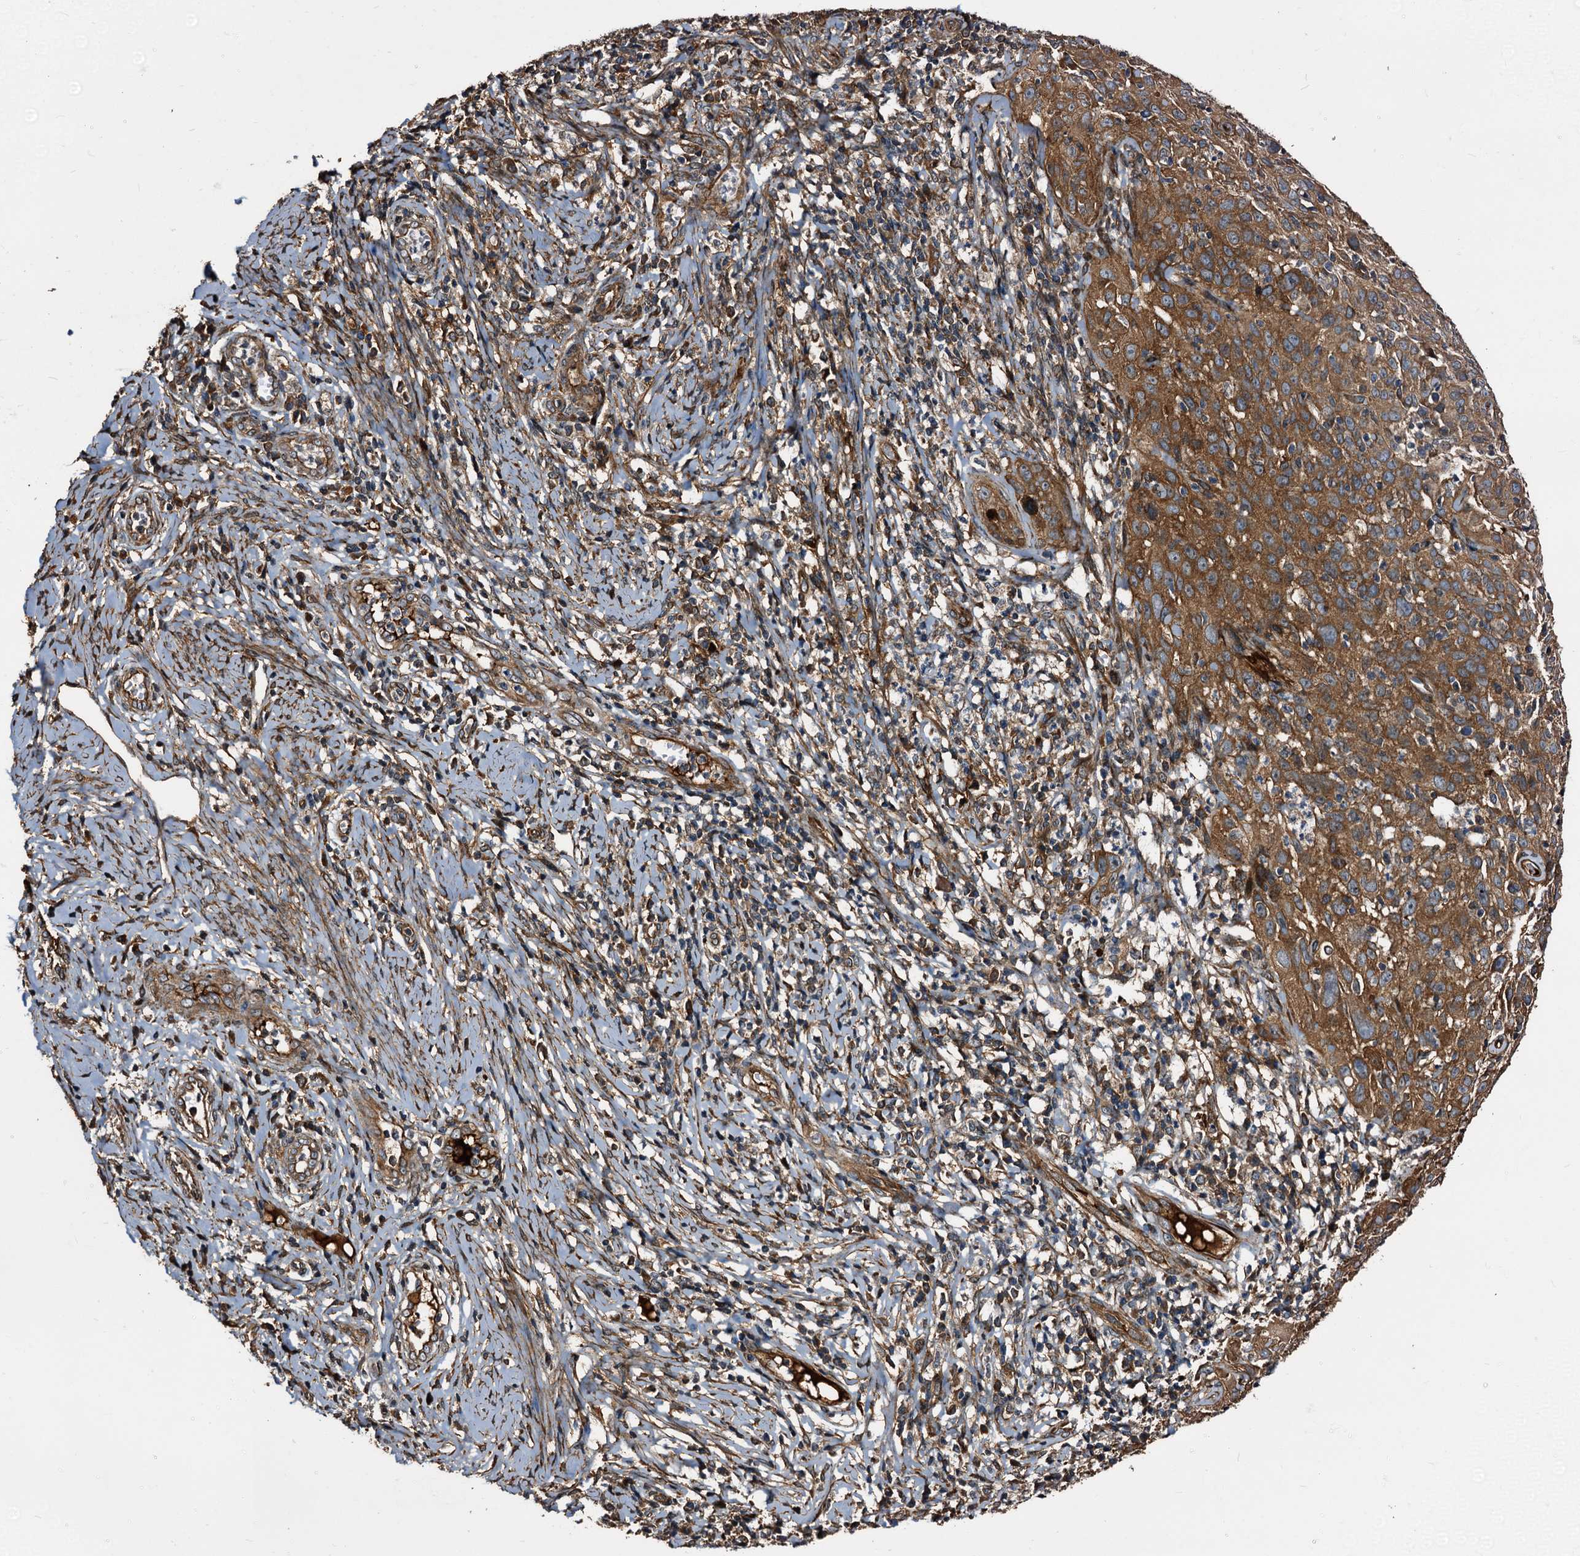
{"staining": {"intensity": "moderate", "quantity": ">75%", "location": "cytoplasmic/membranous"}, "tissue": "cervical cancer", "cell_type": "Tumor cells", "image_type": "cancer", "snomed": [{"axis": "morphology", "description": "Squamous cell carcinoma, NOS"}, {"axis": "topography", "description": "Cervix"}], "caption": "Immunohistochemistry (IHC) (DAB (3,3'-diaminobenzidine)) staining of human squamous cell carcinoma (cervical) shows moderate cytoplasmic/membranous protein expression in approximately >75% of tumor cells.", "gene": "PEX5", "patient": {"sex": "female", "age": 31}}